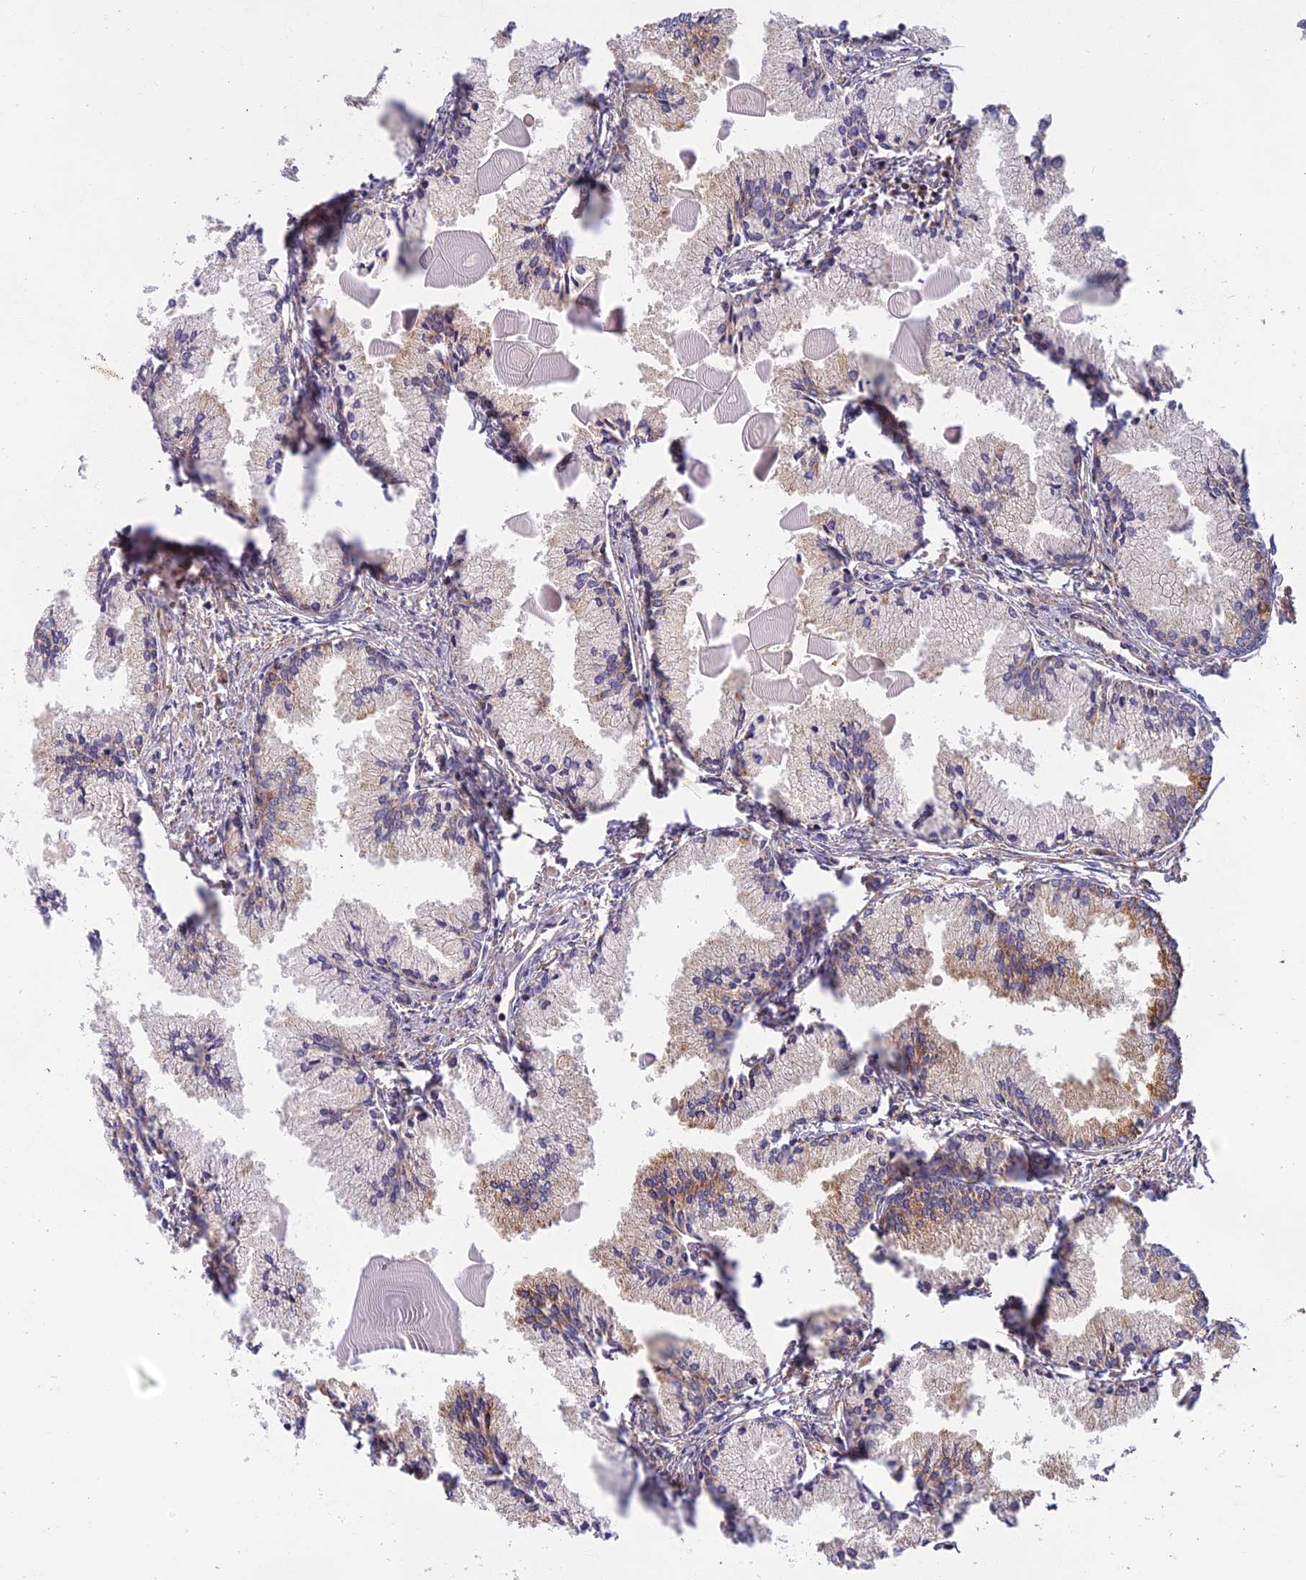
{"staining": {"intensity": "weak", "quantity": "<25%", "location": "cytoplasmic/membranous"}, "tissue": "prostate cancer", "cell_type": "Tumor cells", "image_type": "cancer", "snomed": [{"axis": "morphology", "description": "Adenocarcinoma, High grade"}, {"axis": "topography", "description": "Prostate"}], "caption": "Immunohistochemical staining of human prostate cancer displays no significant positivity in tumor cells.", "gene": "EDAR", "patient": {"sex": "male", "age": 68}}